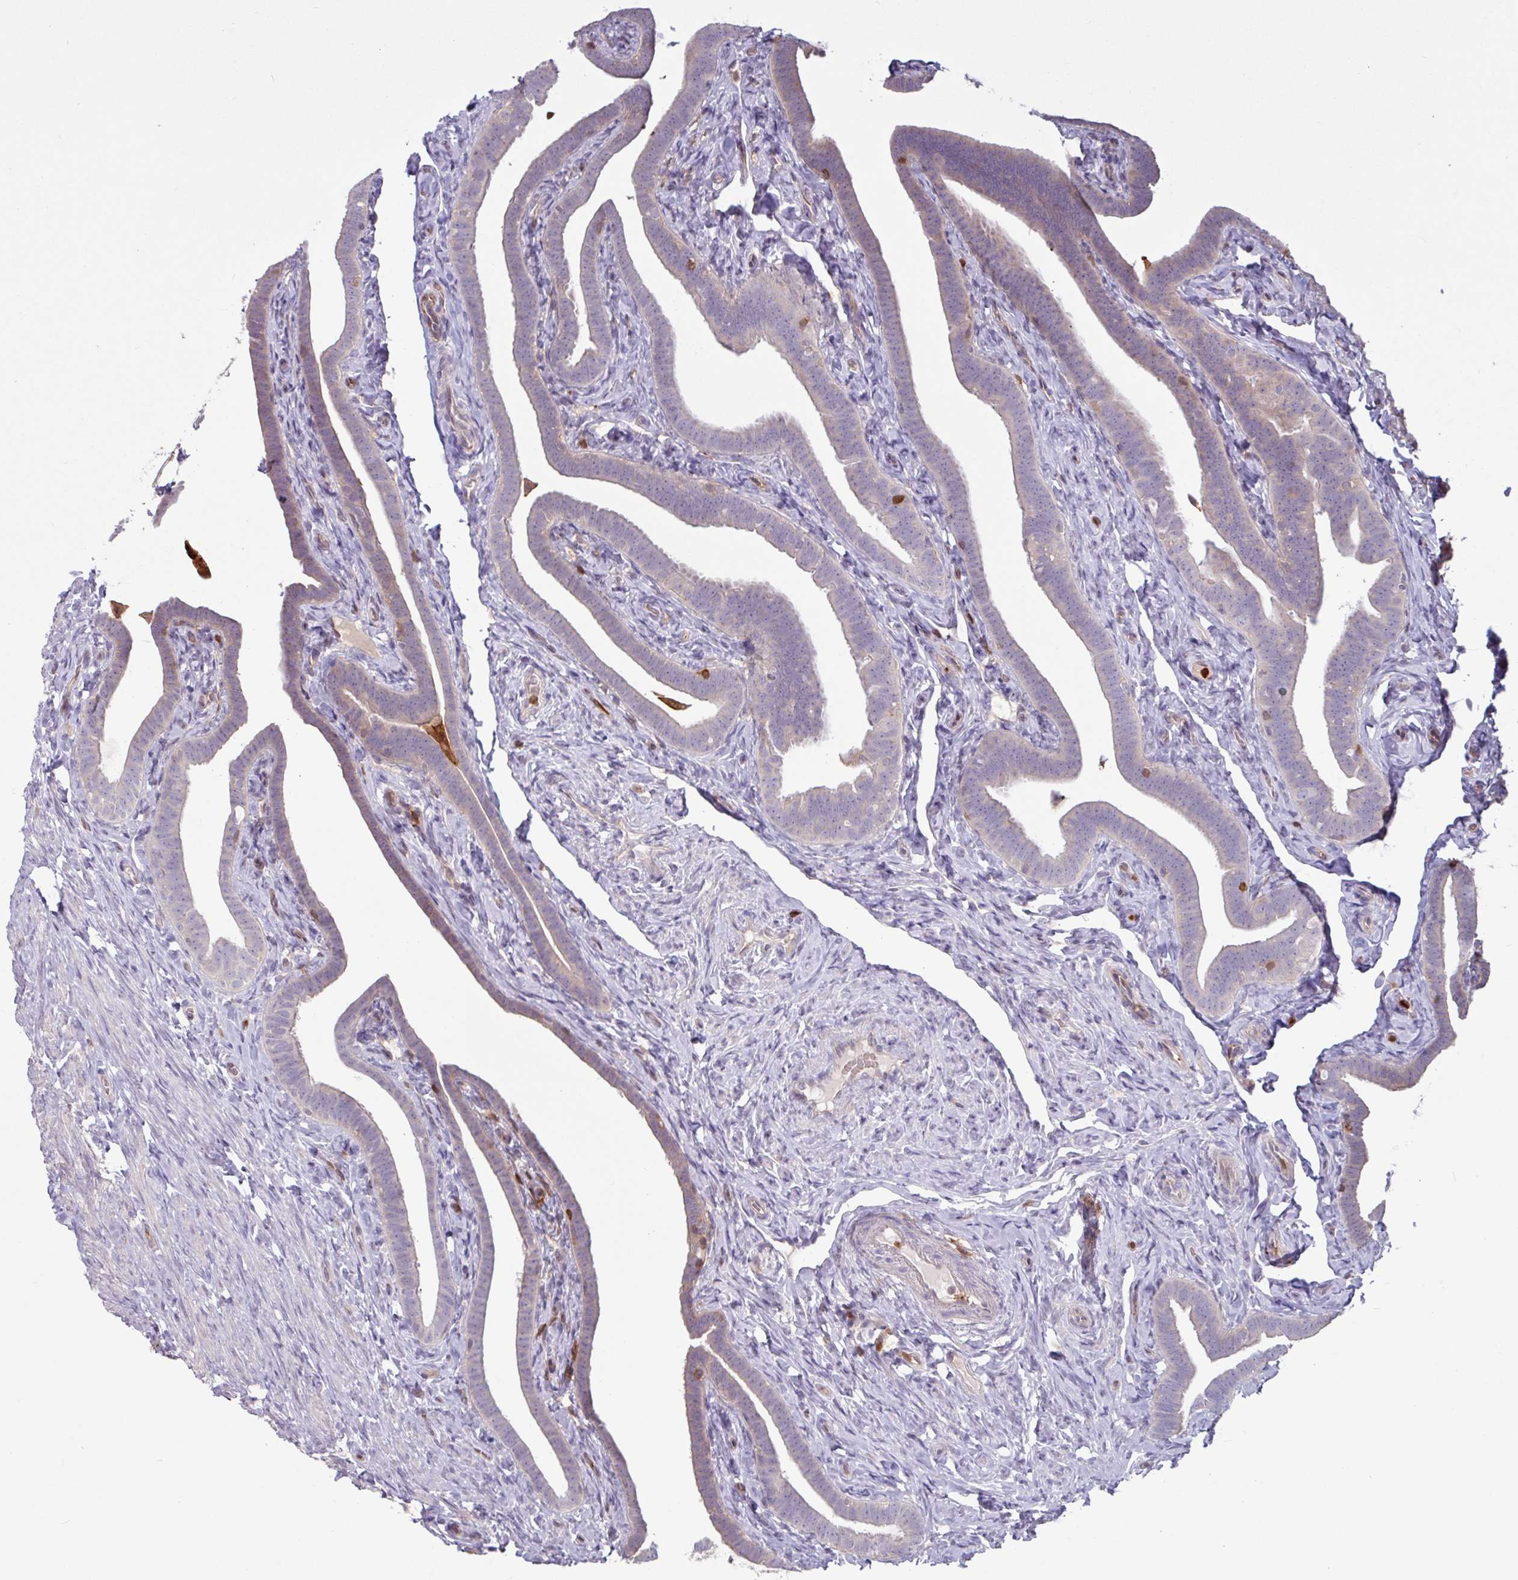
{"staining": {"intensity": "negative", "quantity": "none", "location": "none"}, "tissue": "fallopian tube", "cell_type": "Glandular cells", "image_type": "normal", "snomed": [{"axis": "morphology", "description": "Normal tissue, NOS"}, {"axis": "topography", "description": "Fallopian tube"}], "caption": "This image is of normal fallopian tube stained with immunohistochemistry (IHC) to label a protein in brown with the nuclei are counter-stained blue. There is no positivity in glandular cells. (Stains: DAB IHC with hematoxylin counter stain, Microscopy: brightfield microscopy at high magnification).", "gene": "SEC61G", "patient": {"sex": "female", "age": 69}}